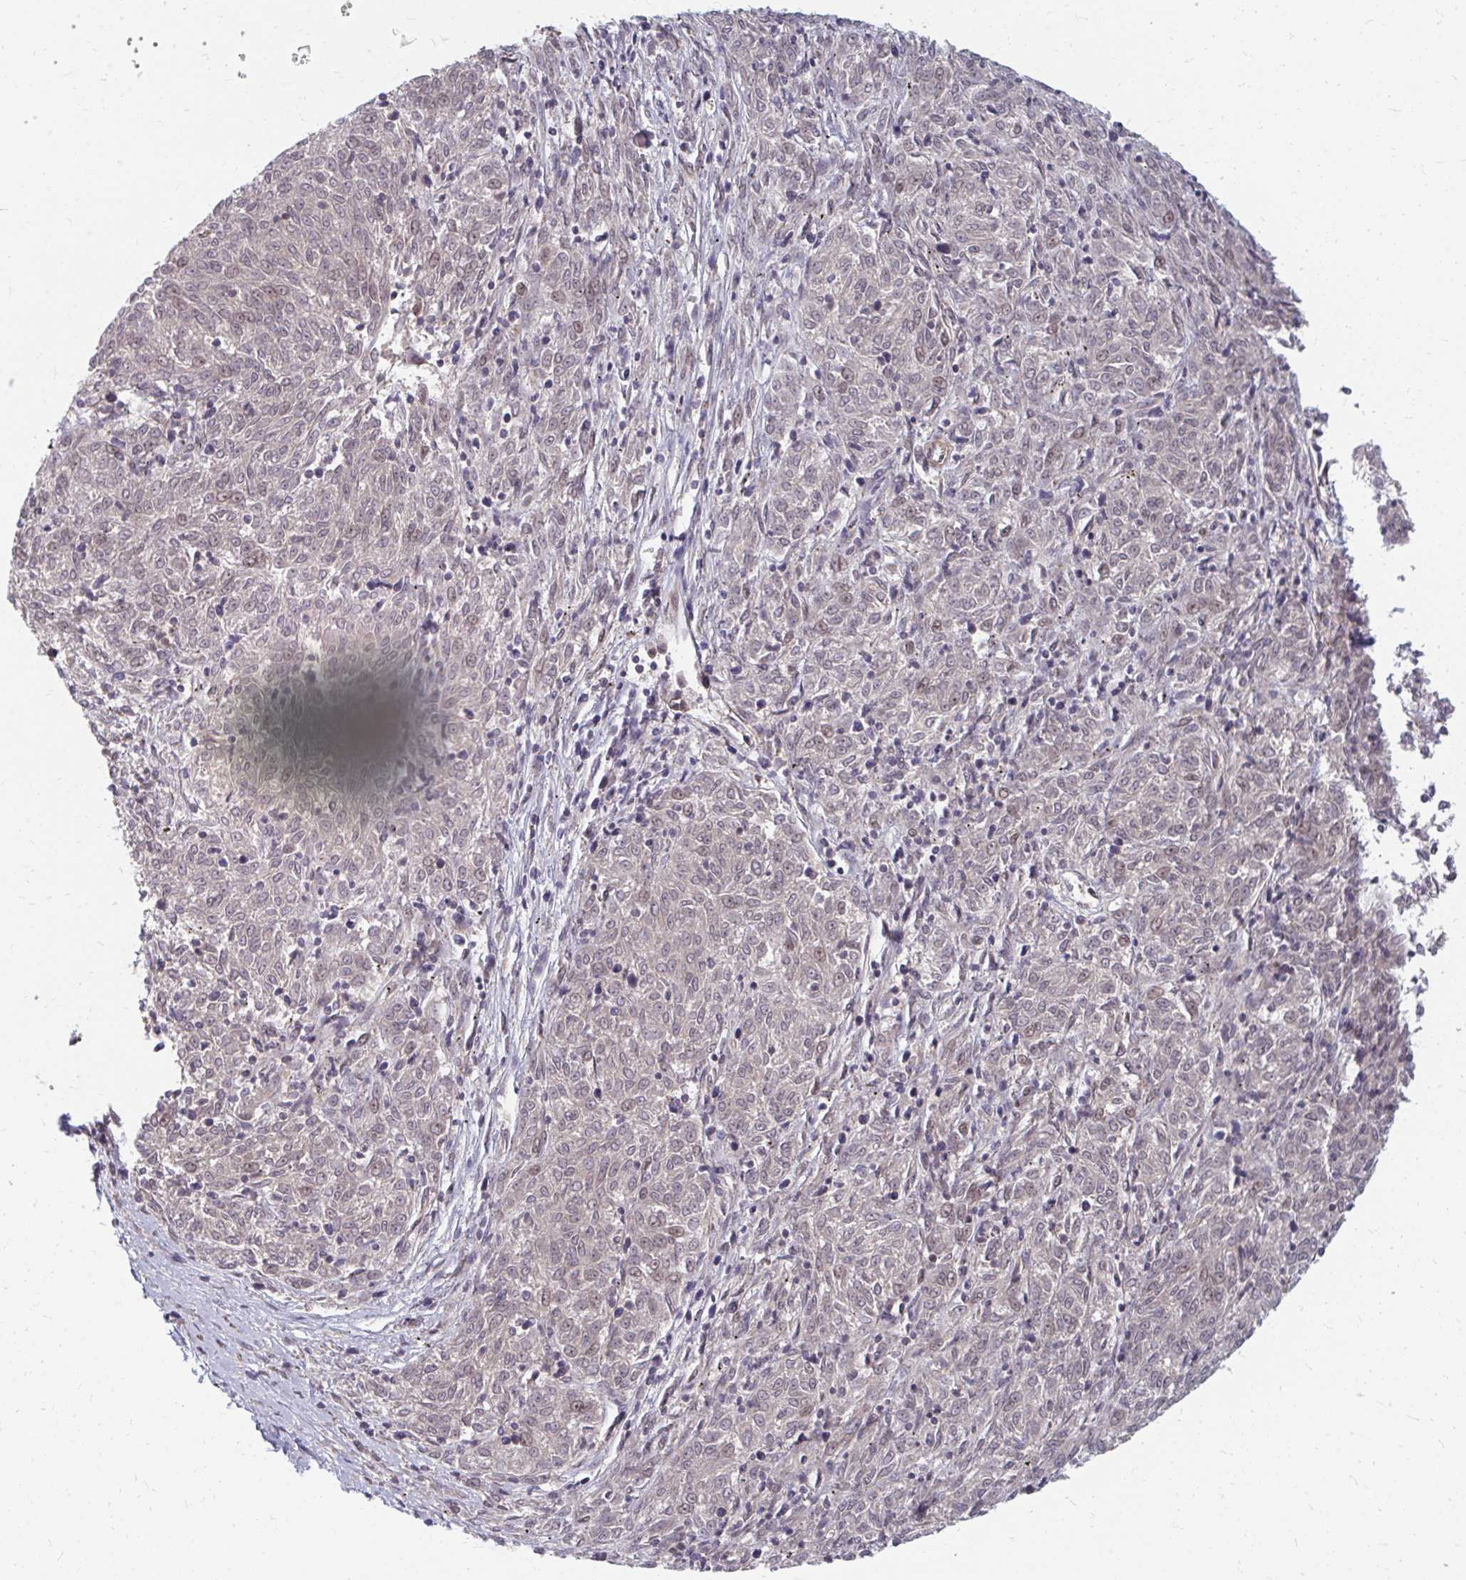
{"staining": {"intensity": "negative", "quantity": "none", "location": "none"}, "tissue": "melanoma", "cell_type": "Tumor cells", "image_type": "cancer", "snomed": [{"axis": "morphology", "description": "Malignant melanoma, NOS"}, {"axis": "topography", "description": "Skin"}], "caption": "Tumor cells are negative for protein expression in human malignant melanoma. (DAB immunohistochemistry (IHC) with hematoxylin counter stain).", "gene": "ZNF285", "patient": {"sex": "female", "age": 72}}